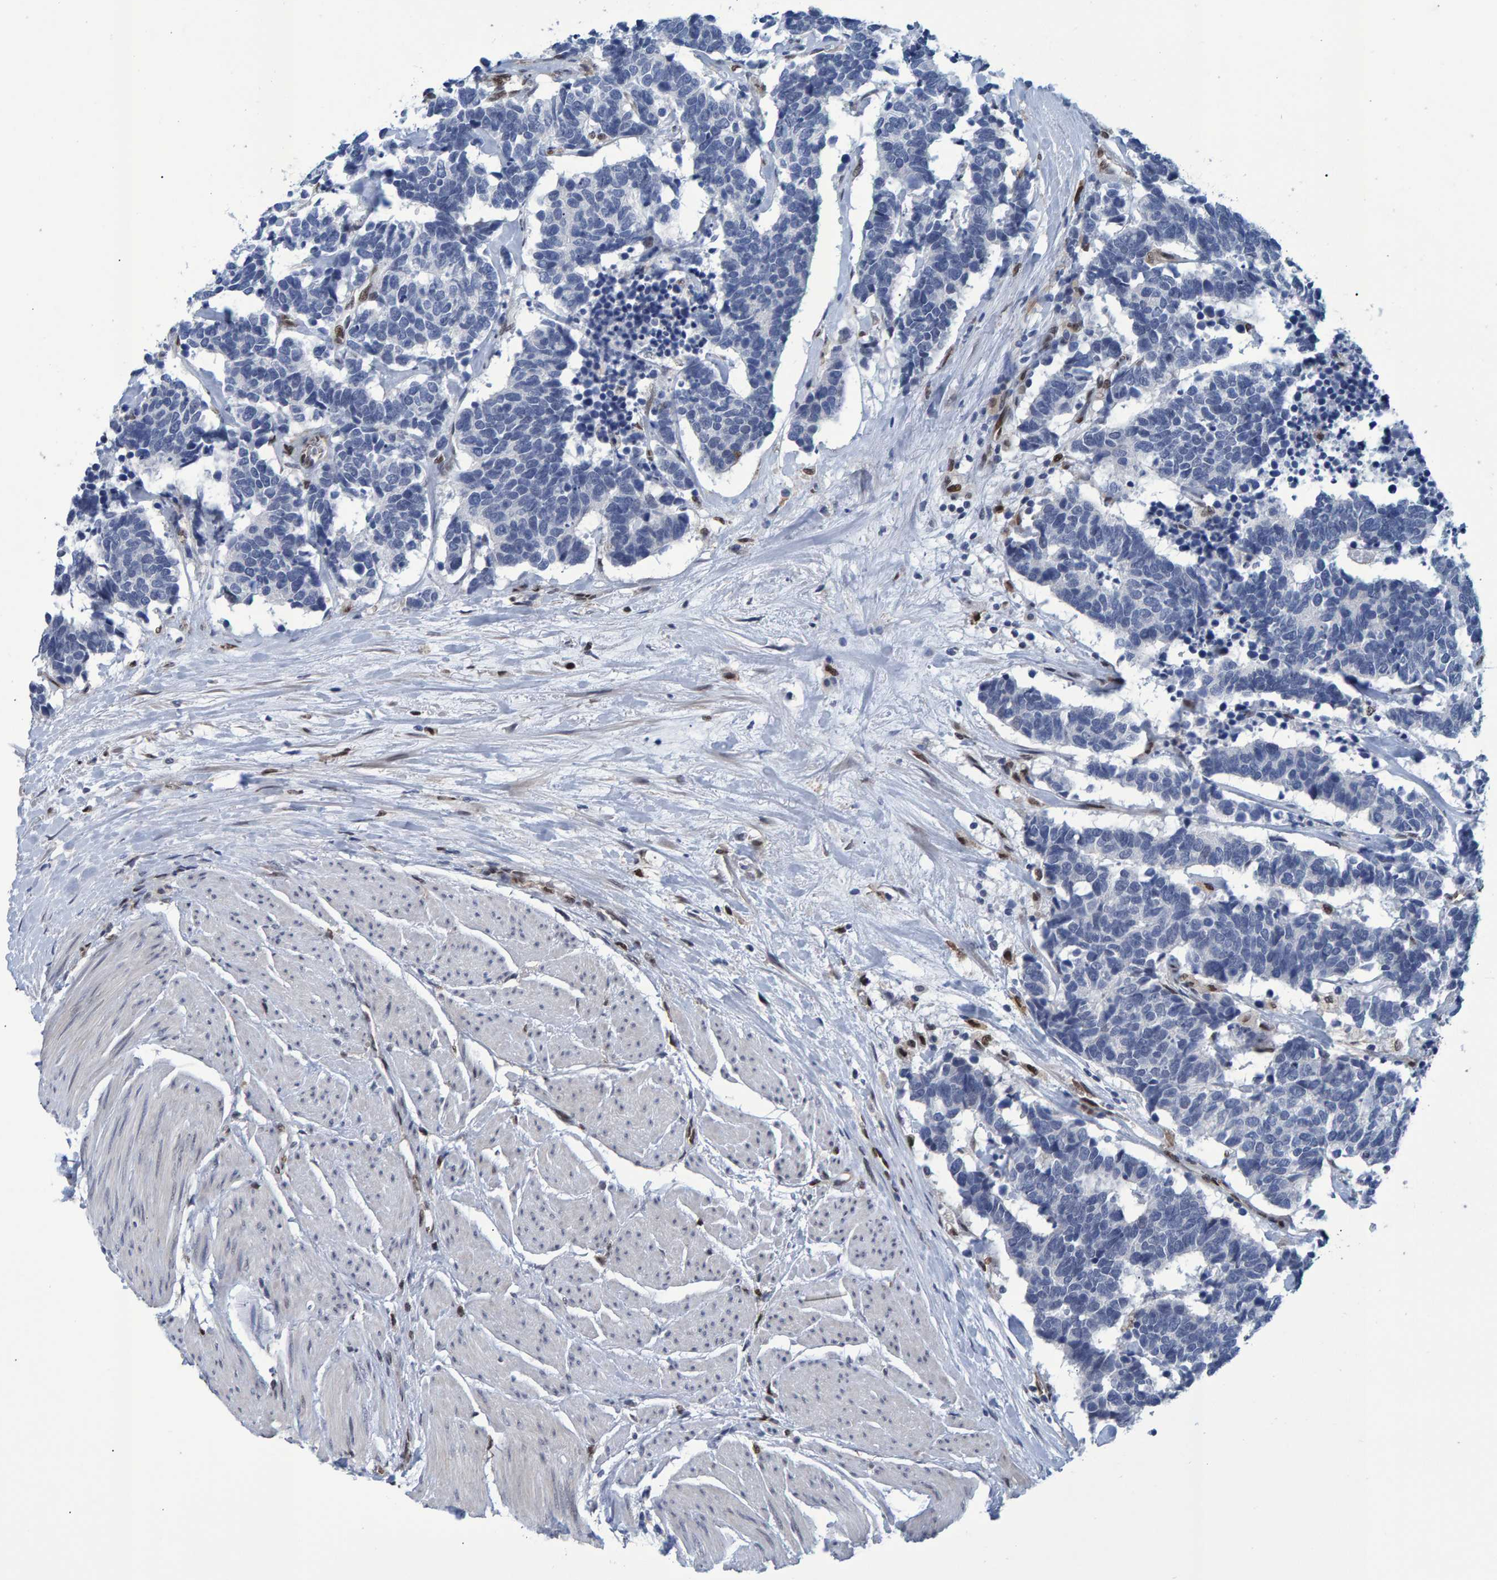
{"staining": {"intensity": "negative", "quantity": "none", "location": "none"}, "tissue": "carcinoid", "cell_type": "Tumor cells", "image_type": "cancer", "snomed": [{"axis": "morphology", "description": "Carcinoma, NOS"}, {"axis": "morphology", "description": "Carcinoid, malignant, NOS"}, {"axis": "topography", "description": "Urinary bladder"}], "caption": "A micrograph of human malignant carcinoid is negative for staining in tumor cells.", "gene": "QKI", "patient": {"sex": "male", "age": 57}}